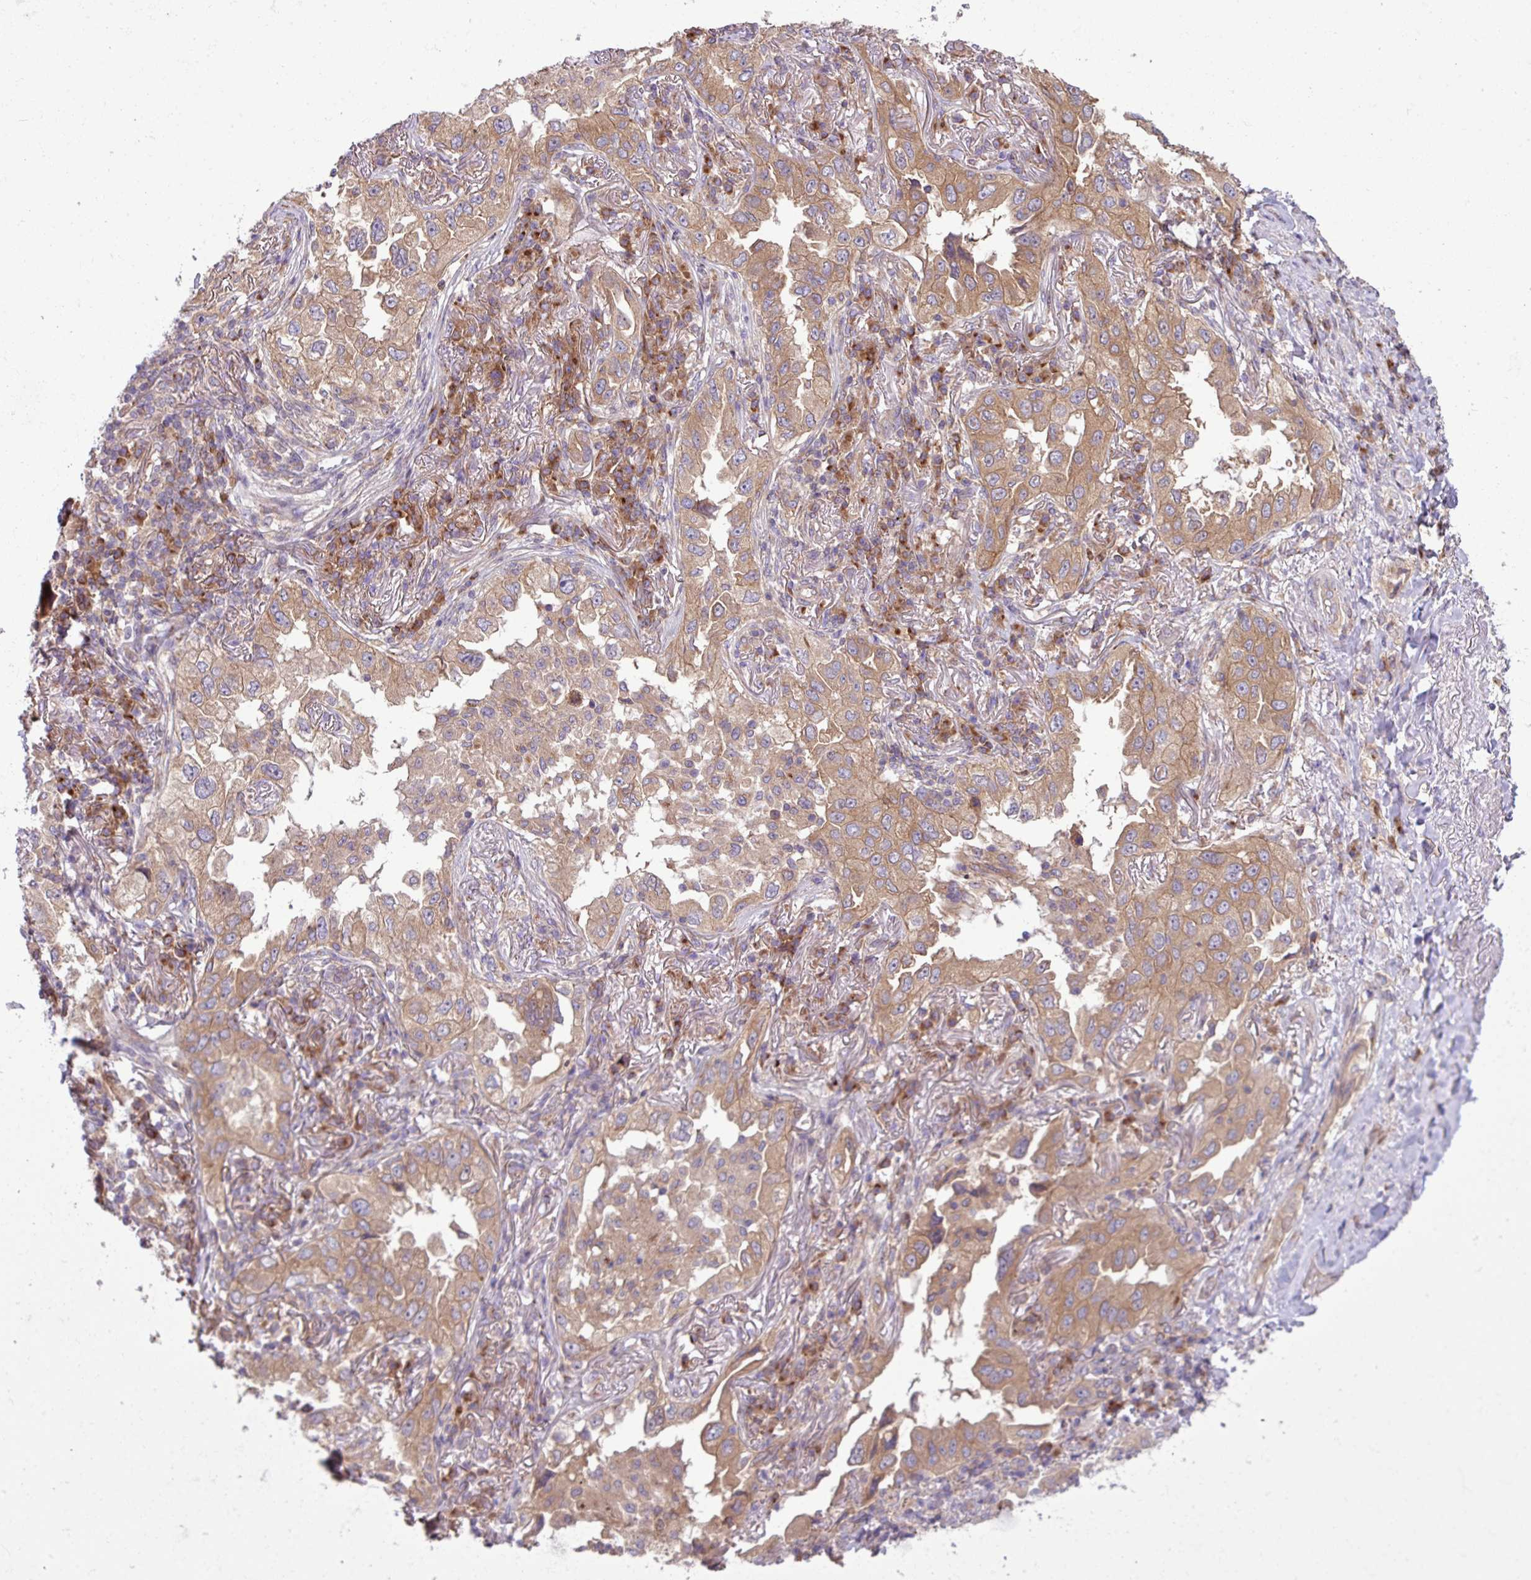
{"staining": {"intensity": "moderate", "quantity": ">75%", "location": "cytoplasmic/membranous"}, "tissue": "lung cancer", "cell_type": "Tumor cells", "image_type": "cancer", "snomed": [{"axis": "morphology", "description": "Adenocarcinoma, NOS"}, {"axis": "topography", "description": "Lung"}], "caption": "Human lung cancer (adenocarcinoma) stained for a protein (brown) demonstrates moderate cytoplasmic/membranous positive staining in approximately >75% of tumor cells.", "gene": "RAB19", "patient": {"sex": "female", "age": 69}}